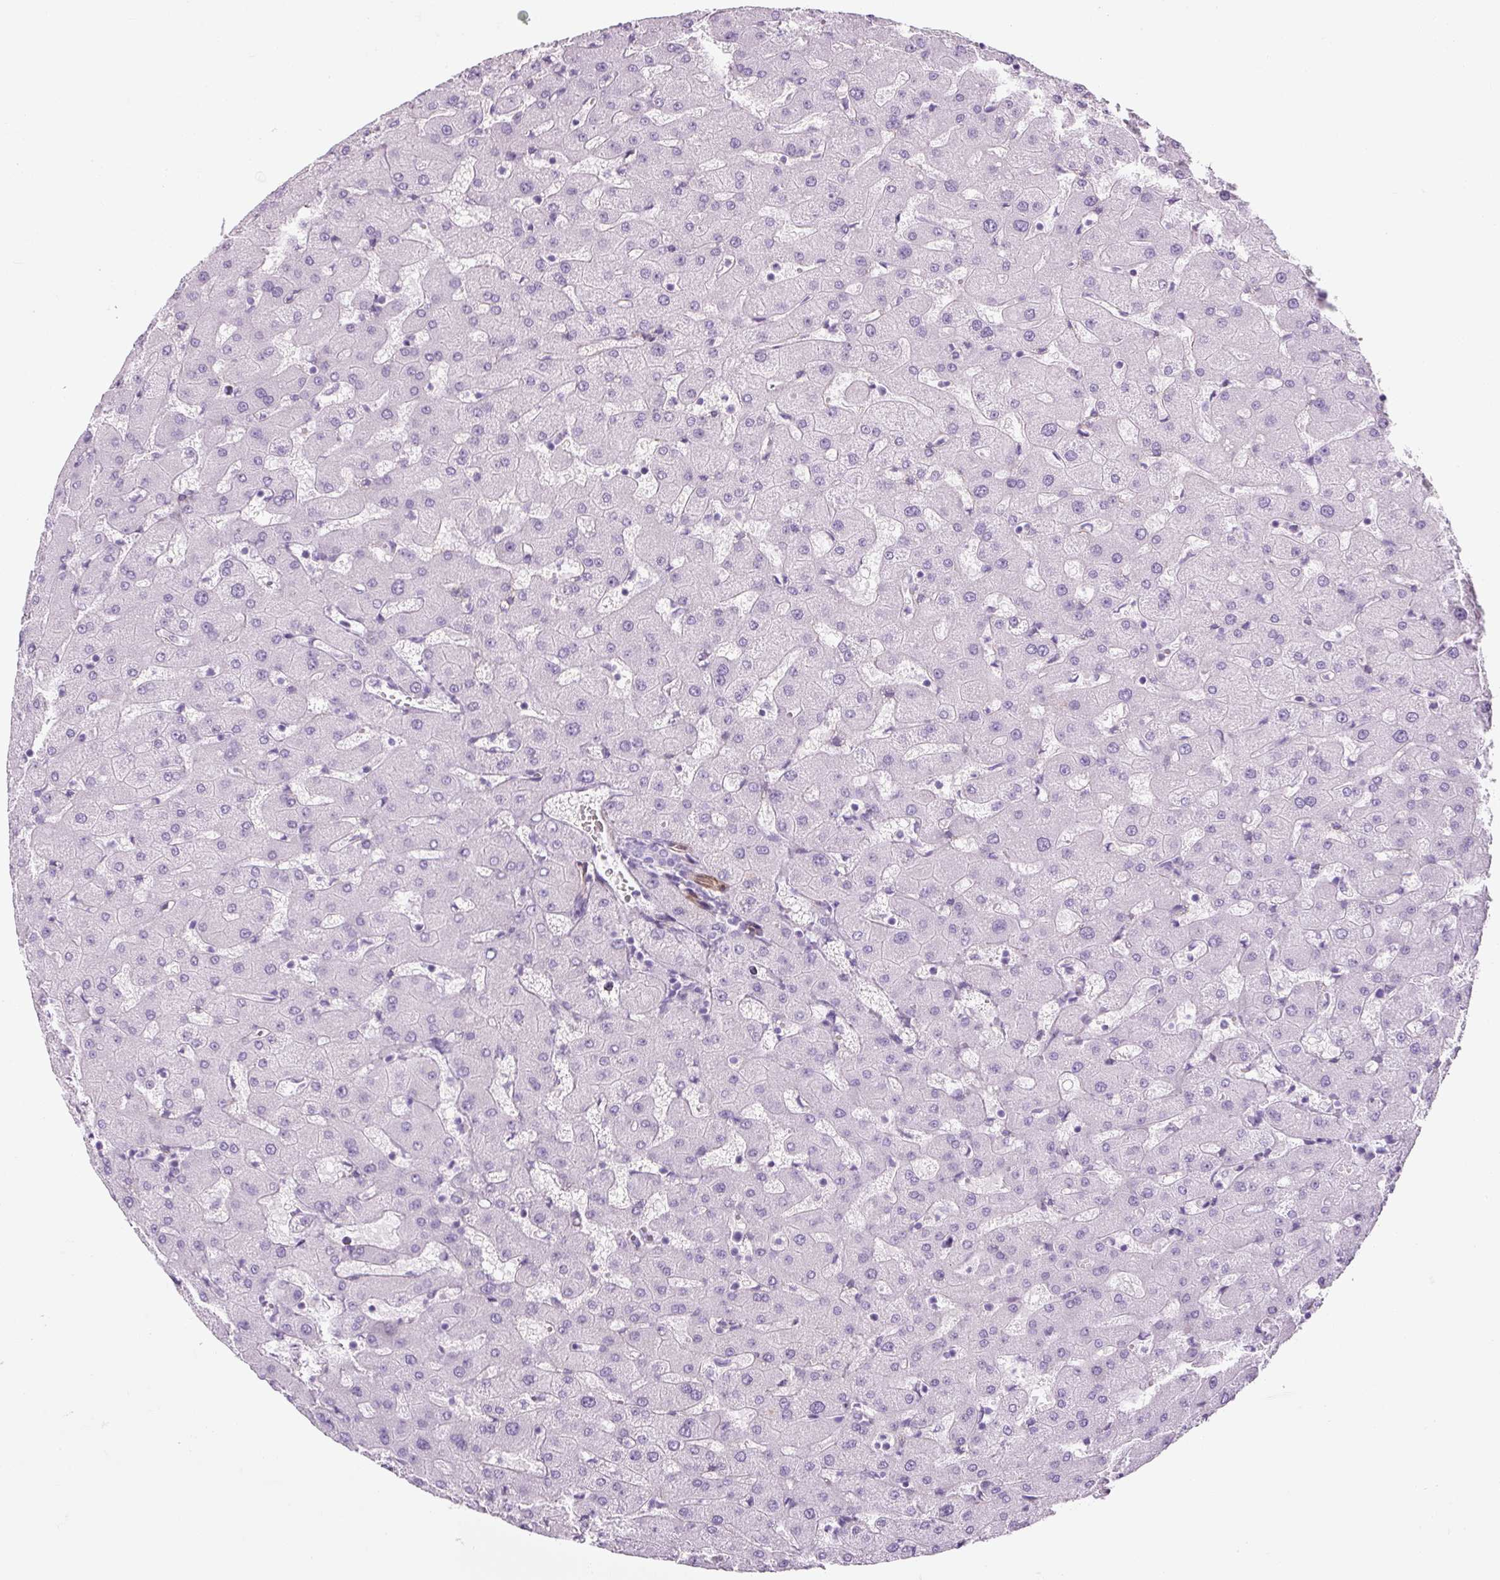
{"staining": {"intensity": "negative", "quantity": "none", "location": "none"}, "tissue": "liver", "cell_type": "Cholangiocytes", "image_type": "normal", "snomed": [{"axis": "morphology", "description": "Normal tissue, NOS"}, {"axis": "topography", "description": "Liver"}], "caption": "Protein analysis of normal liver shows no significant staining in cholangiocytes. The staining was performed using DAB to visualize the protein expression in brown, while the nuclei were stained in blue with hematoxylin (Magnification: 20x).", "gene": "CAVIN3", "patient": {"sex": "female", "age": 63}}